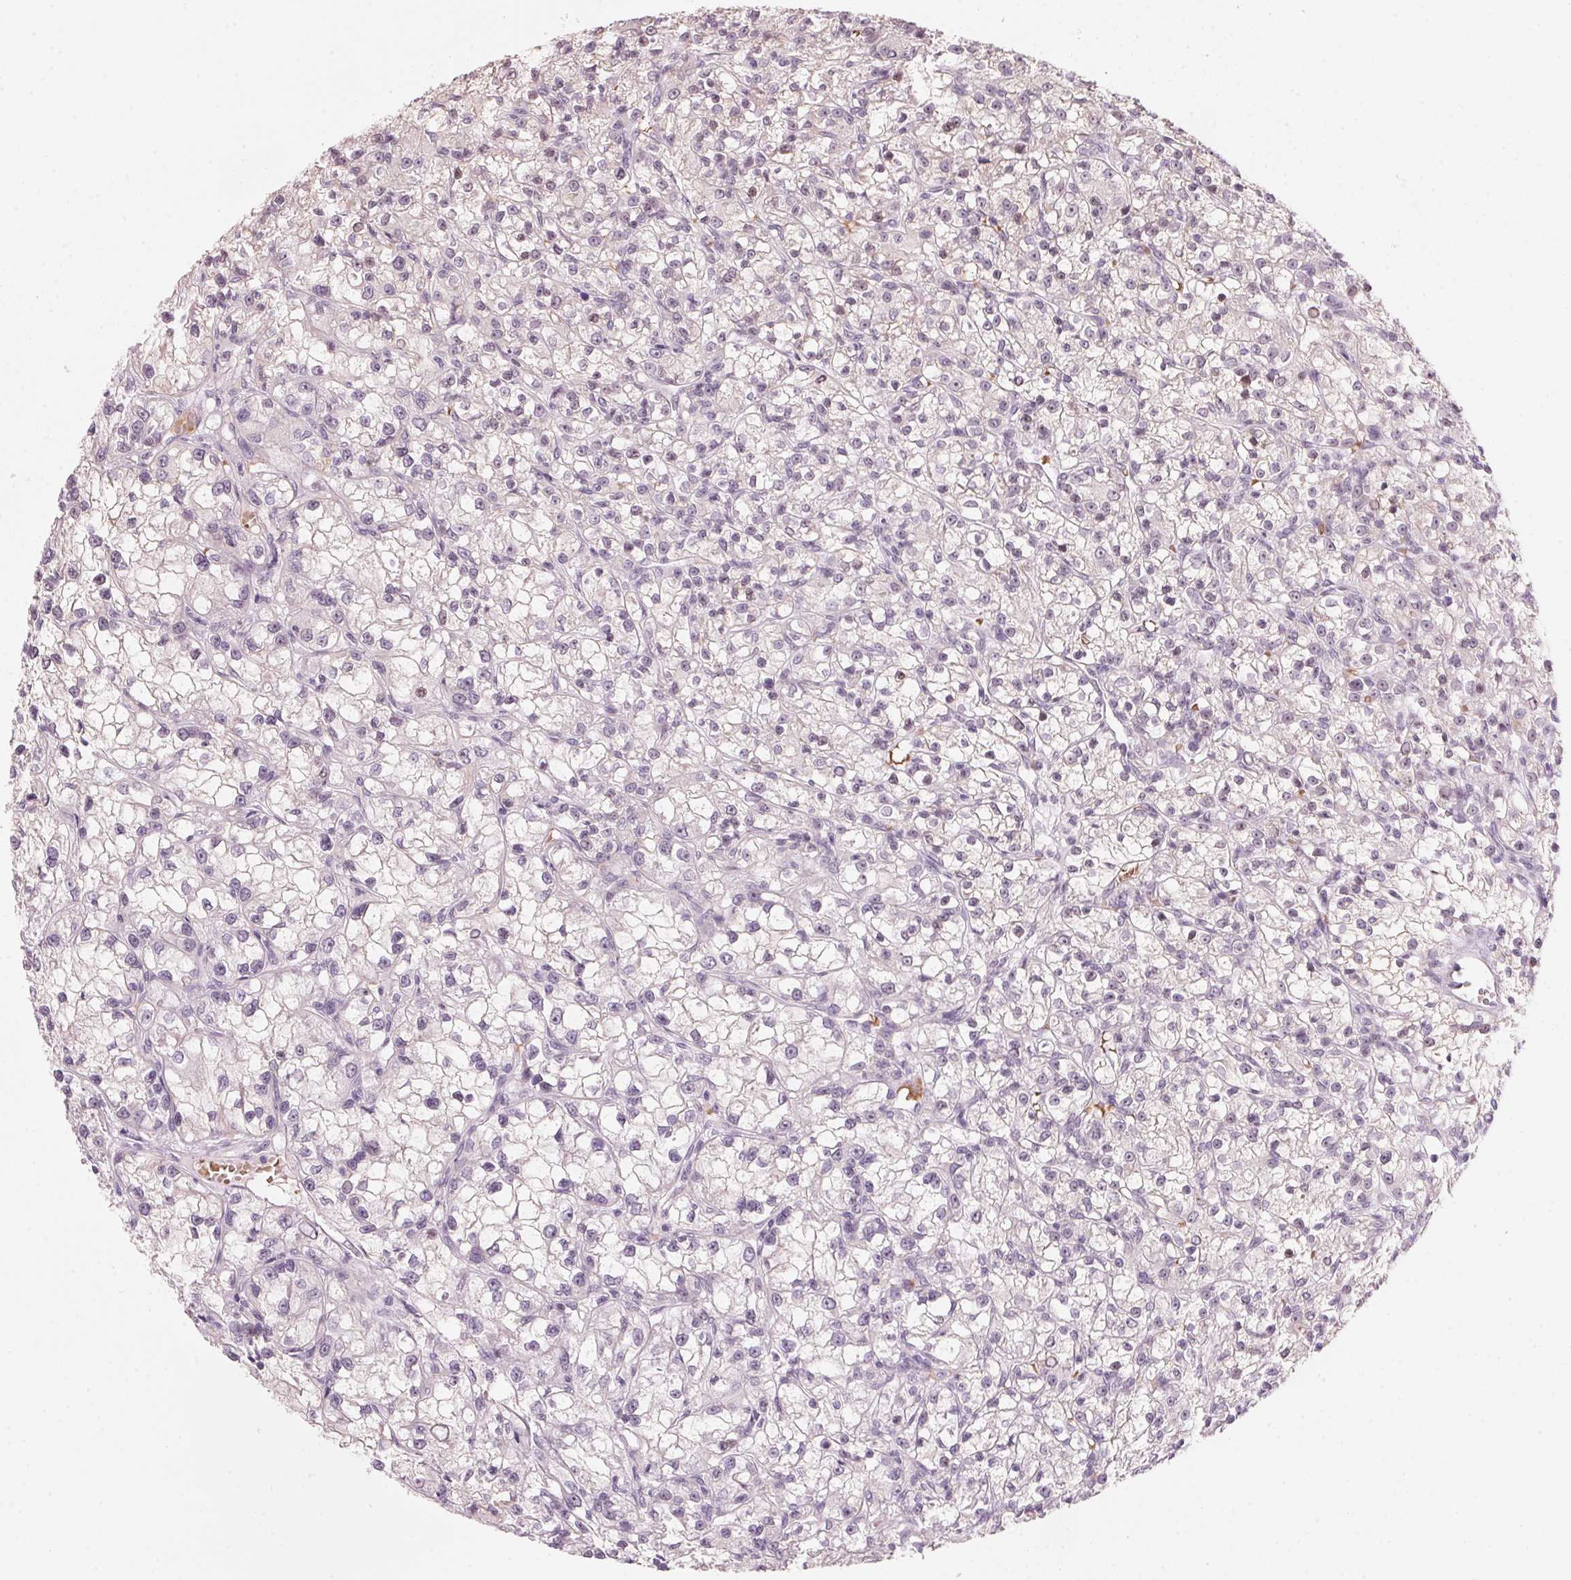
{"staining": {"intensity": "negative", "quantity": "none", "location": "none"}, "tissue": "renal cancer", "cell_type": "Tumor cells", "image_type": "cancer", "snomed": [{"axis": "morphology", "description": "Adenocarcinoma, NOS"}, {"axis": "topography", "description": "Kidney"}], "caption": "Tumor cells show no significant positivity in renal cancer.", "gene": "DNTTIP2", "patient": {"sex": "female", "age": 59}}